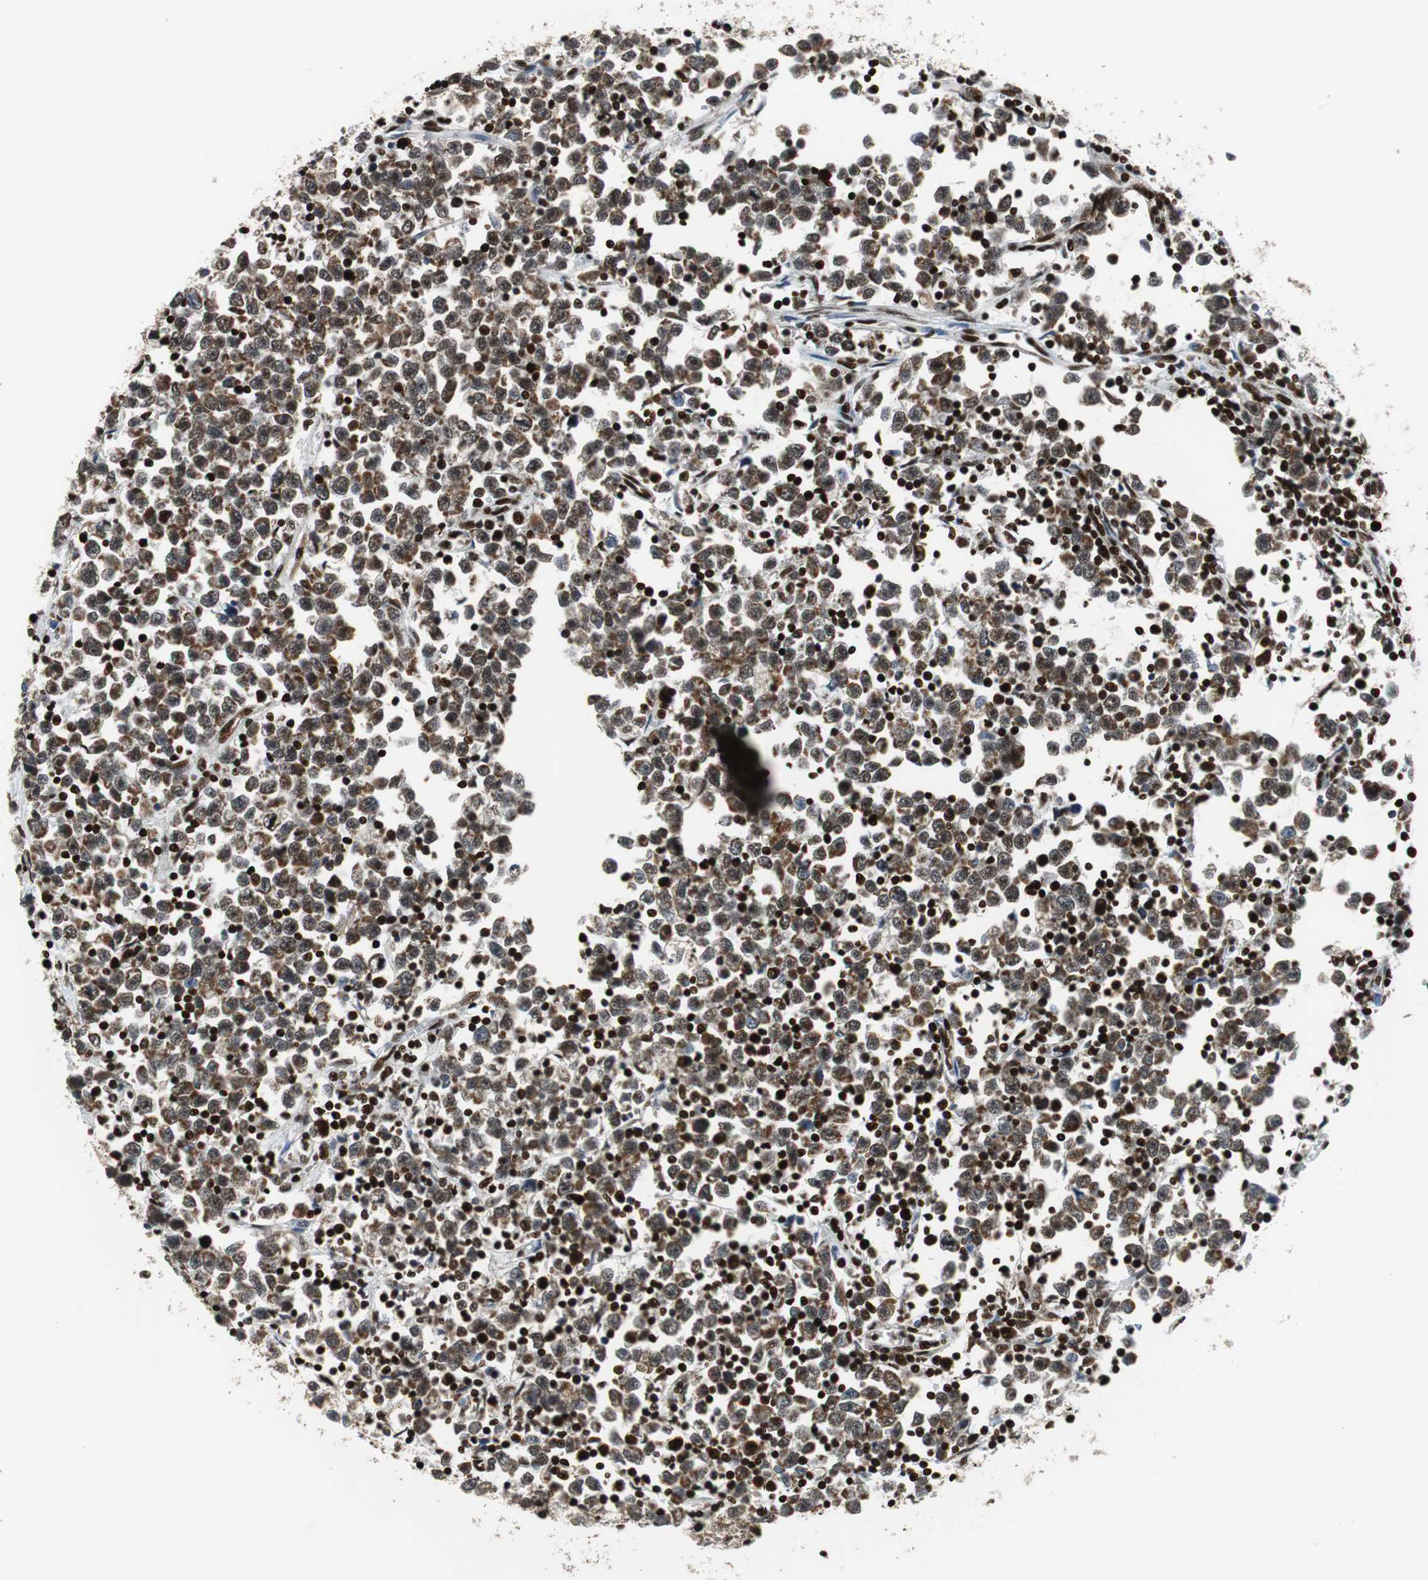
{"staining": {"intensity": "strong", "quantity": ">75%", "location": "nuclear"}, "tissue": "testis cancer", "cell_type": "Tumor cells", "image_type": "cancer", "snomed": [{"axis": "morphology", "description": "Seminoma, NOS"}, {"axis": "topography", "description": "Testis"}], "caption": "Immunohistochemistry (IHC) photomicrograph of seminoma (testis) stained for a protein (brown), which demonstrates high levels of strong nuclear staining in about >75% of tumor cells.", "gene": "HDAC1", "patient": {"sex": "male", "age": 43}}